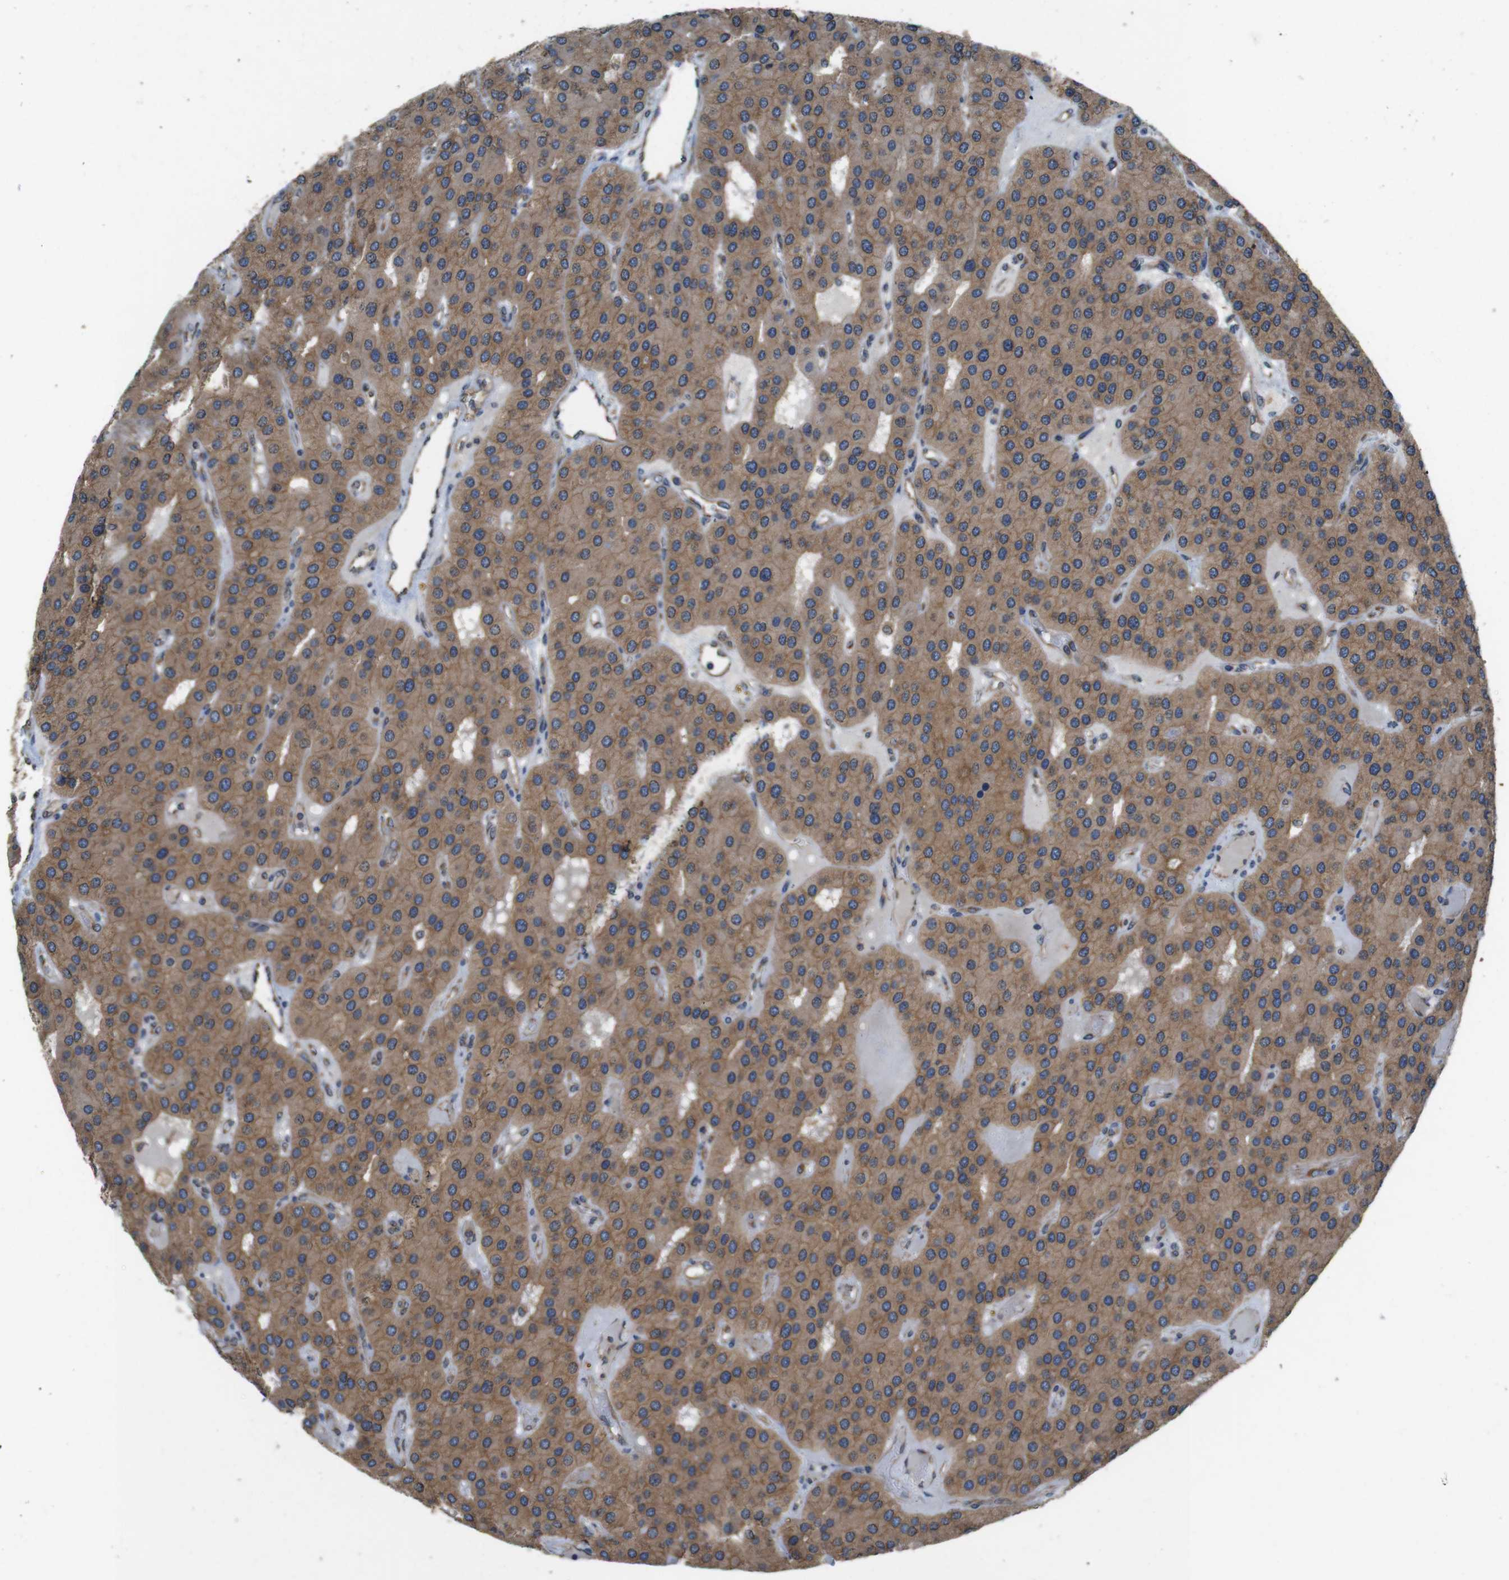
{"staining": {"intensity": "moderate", "quantity": ">75%", "location": "cytoplasmic/membranous"}, "tissue": "parathyroid gland", "cell_type": "Glandular cells", "image_type": "normal", "snomed": [{"axis": "morphology", "description": "Normal tissue, NOS"}, {"axis": "morphology", "description": "Adenoma, NOS"}, {"axis": "topography", "description": "Parathyroid gland"}], "caption": "The histopathology image exhibits immunohistochemical staining of normal parathyroid gland. There is moderate cytoplasmic/membranous expression is appreciated in approximately >75% of glandular cells. The staining was performed using DAB (3,3'-diaminobenzidine) to visualize the protein expression in brown, while the nuclei were stained in blue with hematoxylin (Magnification: 20x).", "gene": "DCTN1", "patient": {"sex": "female", "age": 86}}